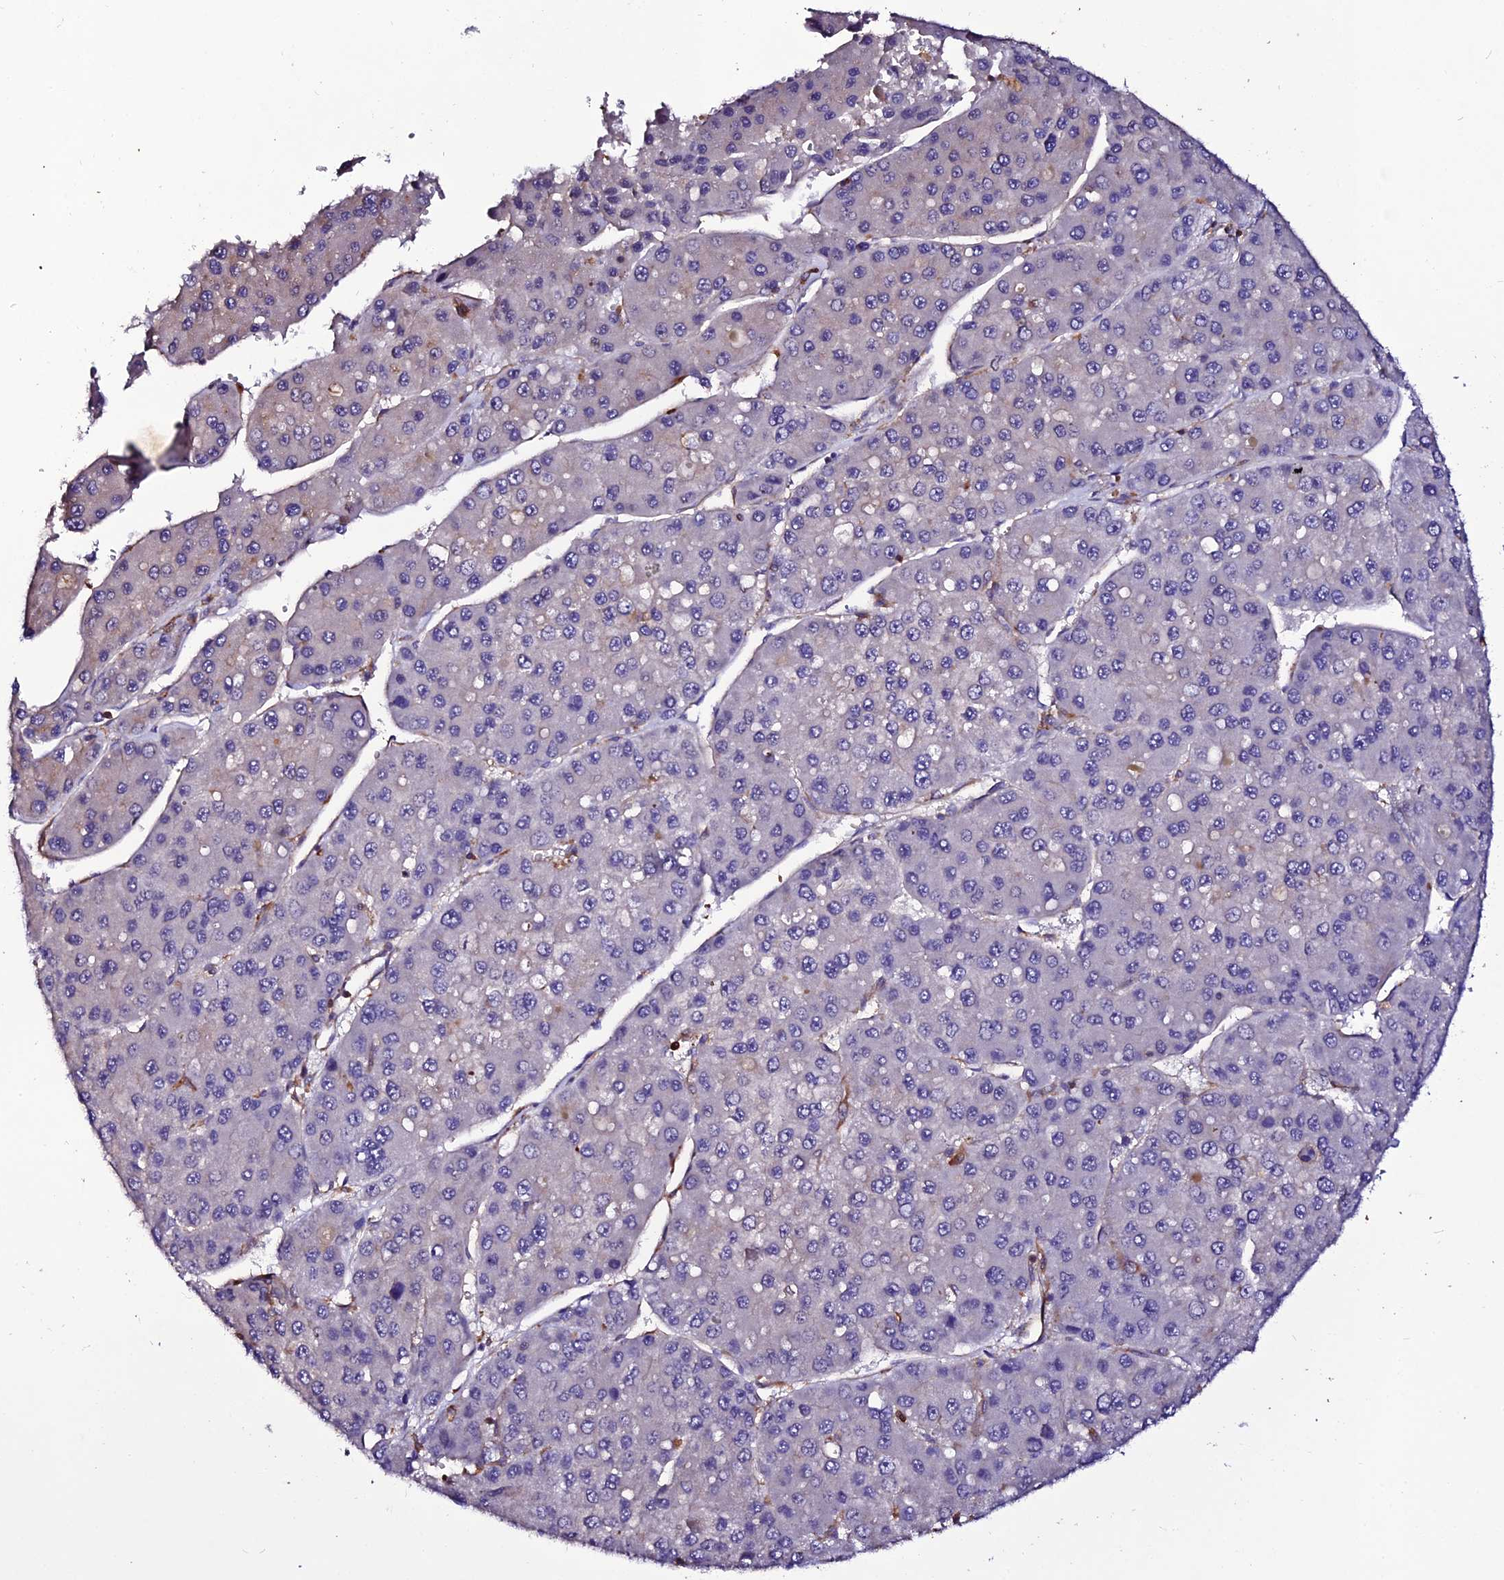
{"staining": {"intensity": "negative", "quantity": "none", "location": "none"}, "tissue": "liver cancer", "cell_type": "Tumor cells", "image_type": "cancer", "snomed": [{"axis": "morphology", "description": "Carcinoma, Hepatocellular, NOS"}, {"axis": "topography", "description": "Liver"}], "caption": "Tumor cells show no significant protein staining in hepatocellular carcinoma (liver).", "gene": "USP17L15", "patient": {"sex": "female", "age": 73}}